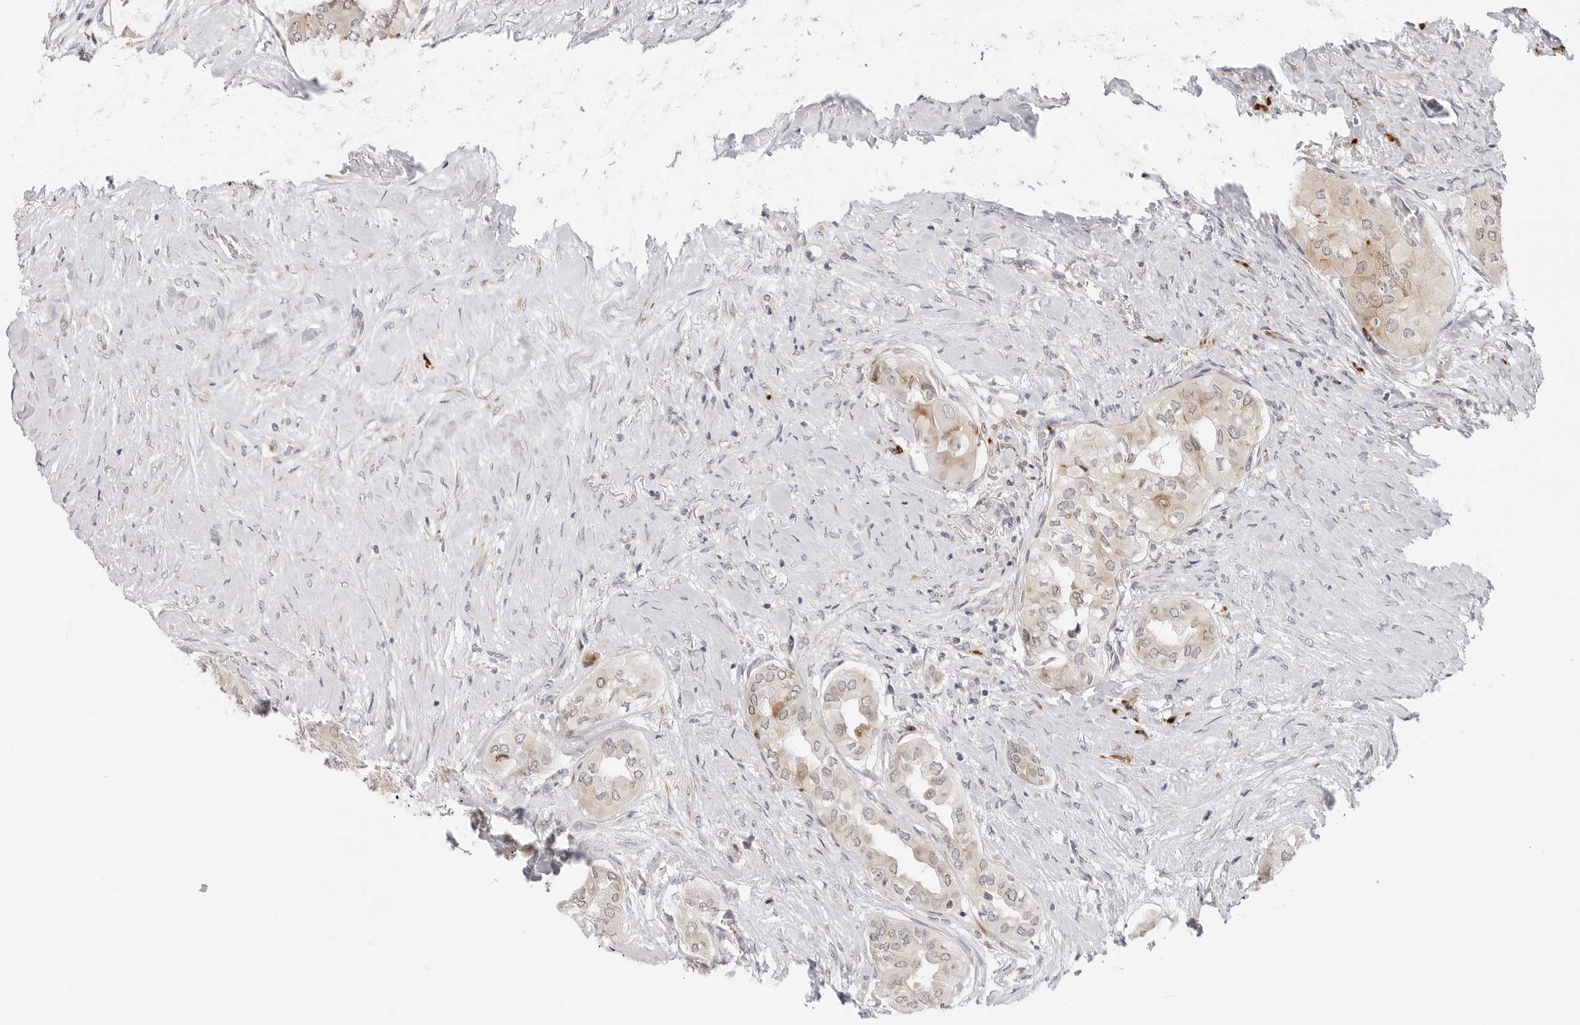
{"staining": {"intensity": "weak", "quantity": ">75%", "location": "cytoplasmic/membranous"}, "tissue": "thyroid cancer", "cell_type": "Tumor cells", "image_type": "cancer", "snomed": [{"axis": "morphology", "description": "Papillary adenocarcinoma, NOS"}, {"axis": "topography", "description": "Thyroid gland"}], "caption": "Papillary adenocarcinoma (thyroid) stained for a protein demonstrates weak cytoplasmic/membranous positivity in tumor cells.", "gene": "RPN1", "patient": {"sex": "female", "age": 59}}